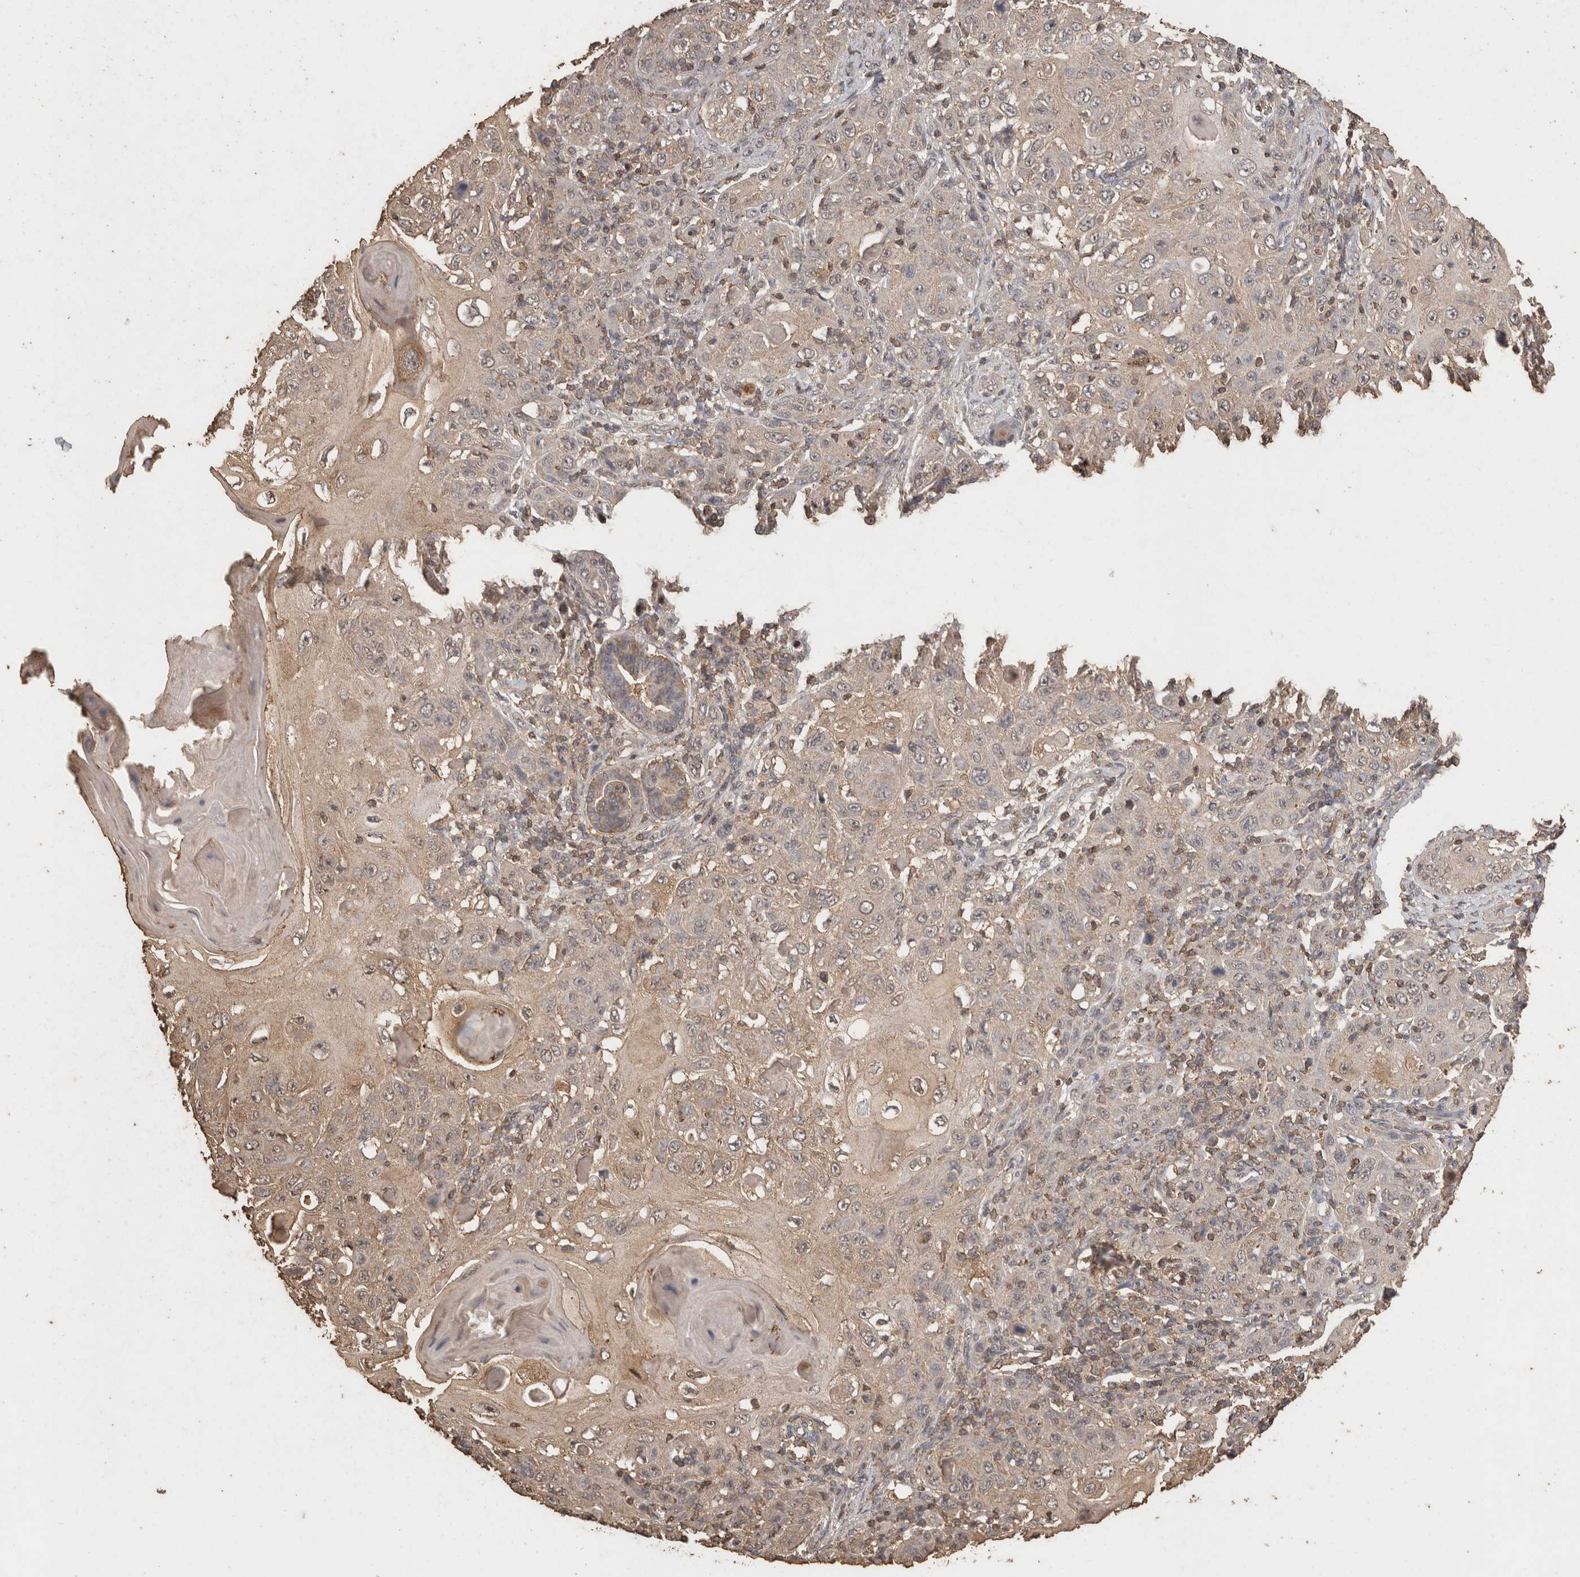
{"staining": {"intensity": "weak", "quantity": "<25%", "location": "cytoplasmic/membranous"}, "tissue": "skin cancer", "cell_type": "Tumor cells", "image_type": "cancer", "snomed": [{"axis": "morphology", "description": "Squamous cell carcinoma, NOS"}, {"axis": "topography", "description": "Skin"}], "caption": "This photomicrograph is of squamous cell carcinoma (skin) stained with IHC to label a protein in brown with the nuclei are counter-stained blue. There is no staining in tumor cells.", "gene": "CX3CL1", "patient": {"sex": "female", "age": 88}}